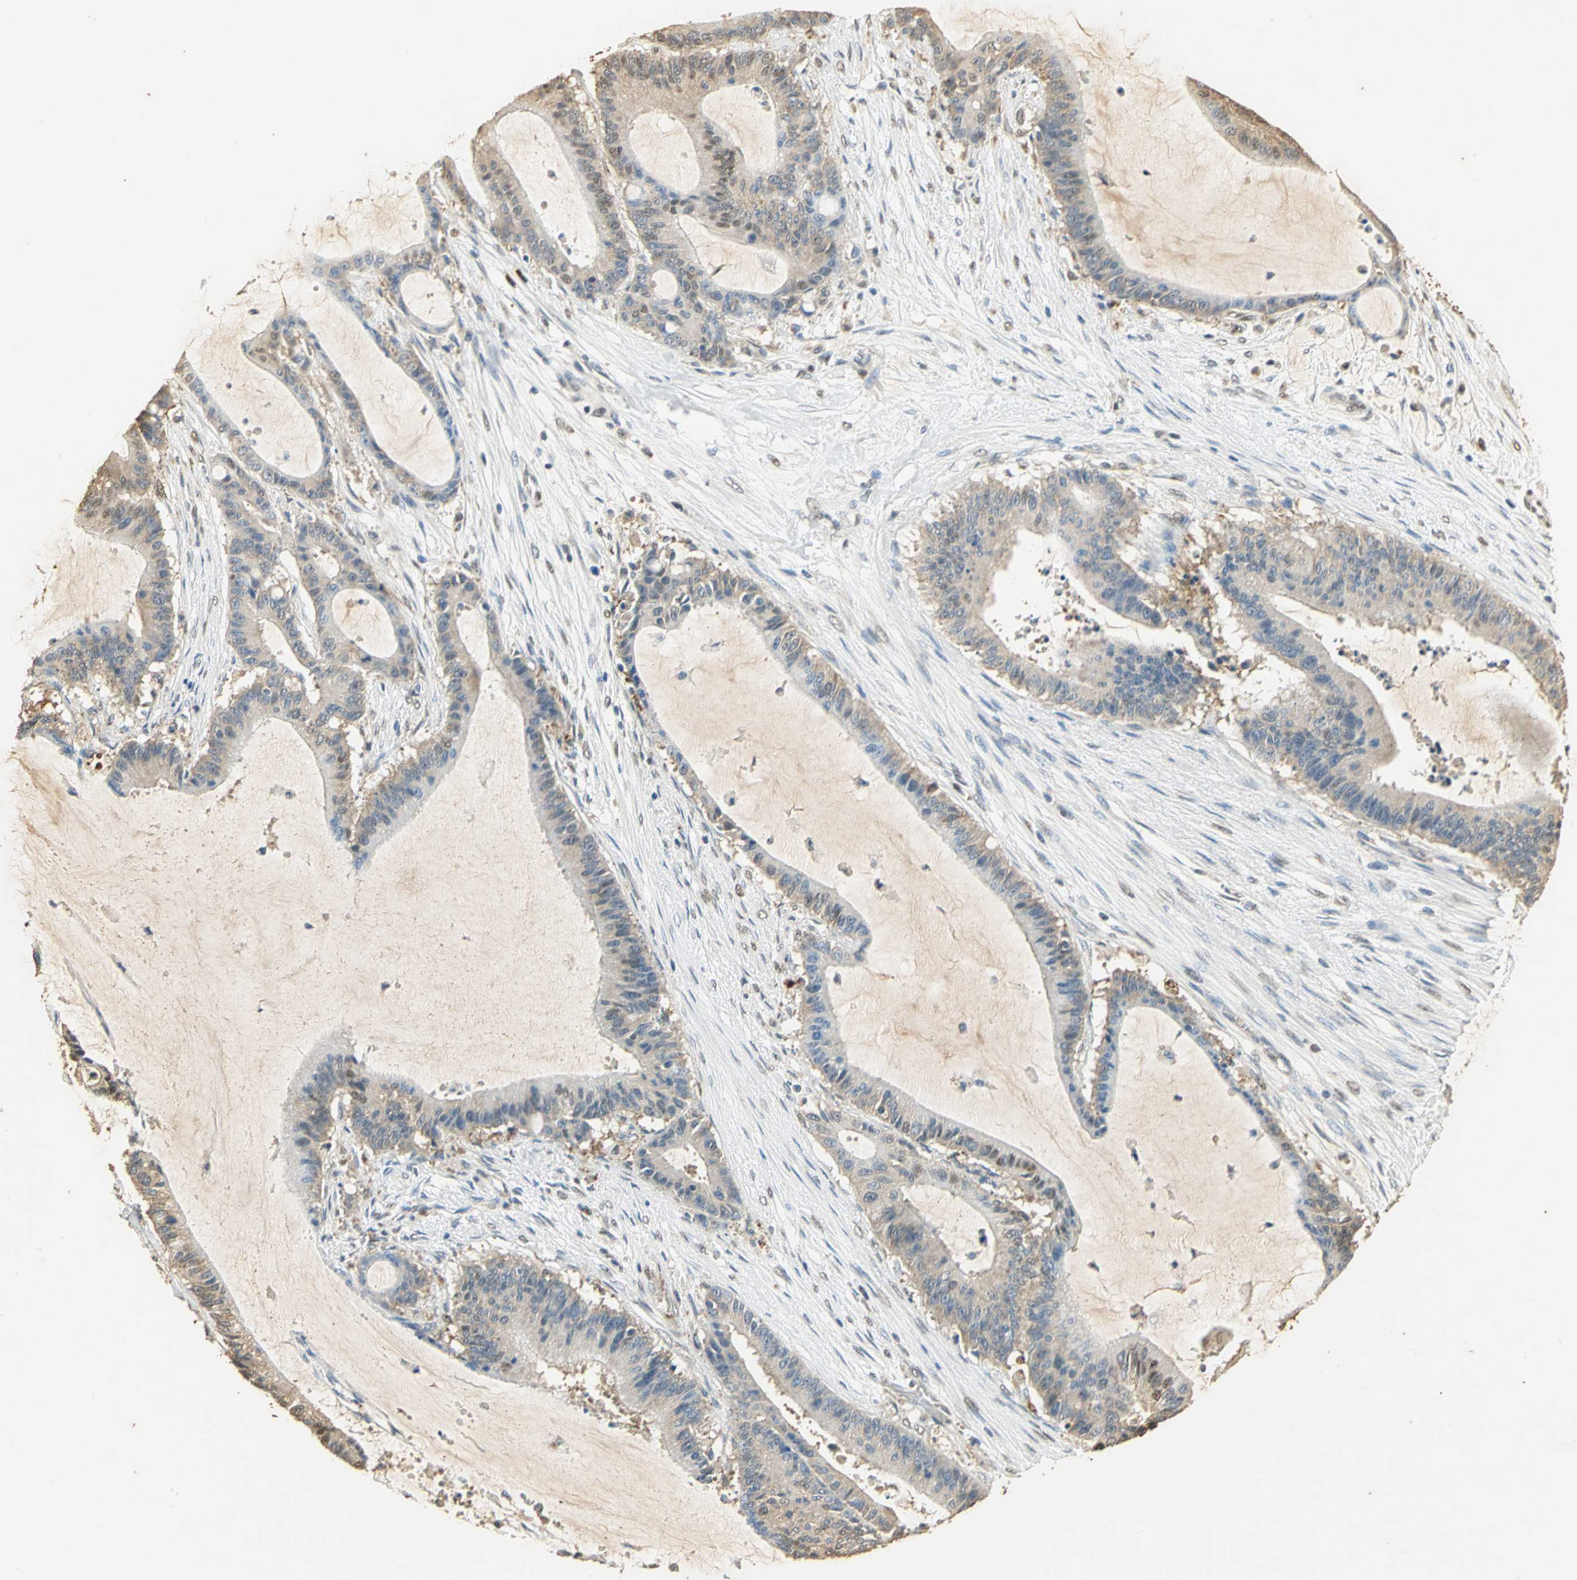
{"staining": {"intensity": "weak", "quantity": ">75%", "location": "cytoplasmic/membranous"}, "tissue": "liver cancer", "cell_type": "Tumor cells", "image_type": "cancer", "snomed": [{"axis": "morphology", "description": "Cholangiocarcinoma"}, {"axis": "topography", "description": "Liver"}], "caption": "Immunohistochemical staining of human liver cholangiocarcinoma exhibits low levels of weak cytoplasmic/membranous staining in about >75% of tumor cells.", "gene": "GAPDH", "patient": {"sex": "female", "age": 73}}